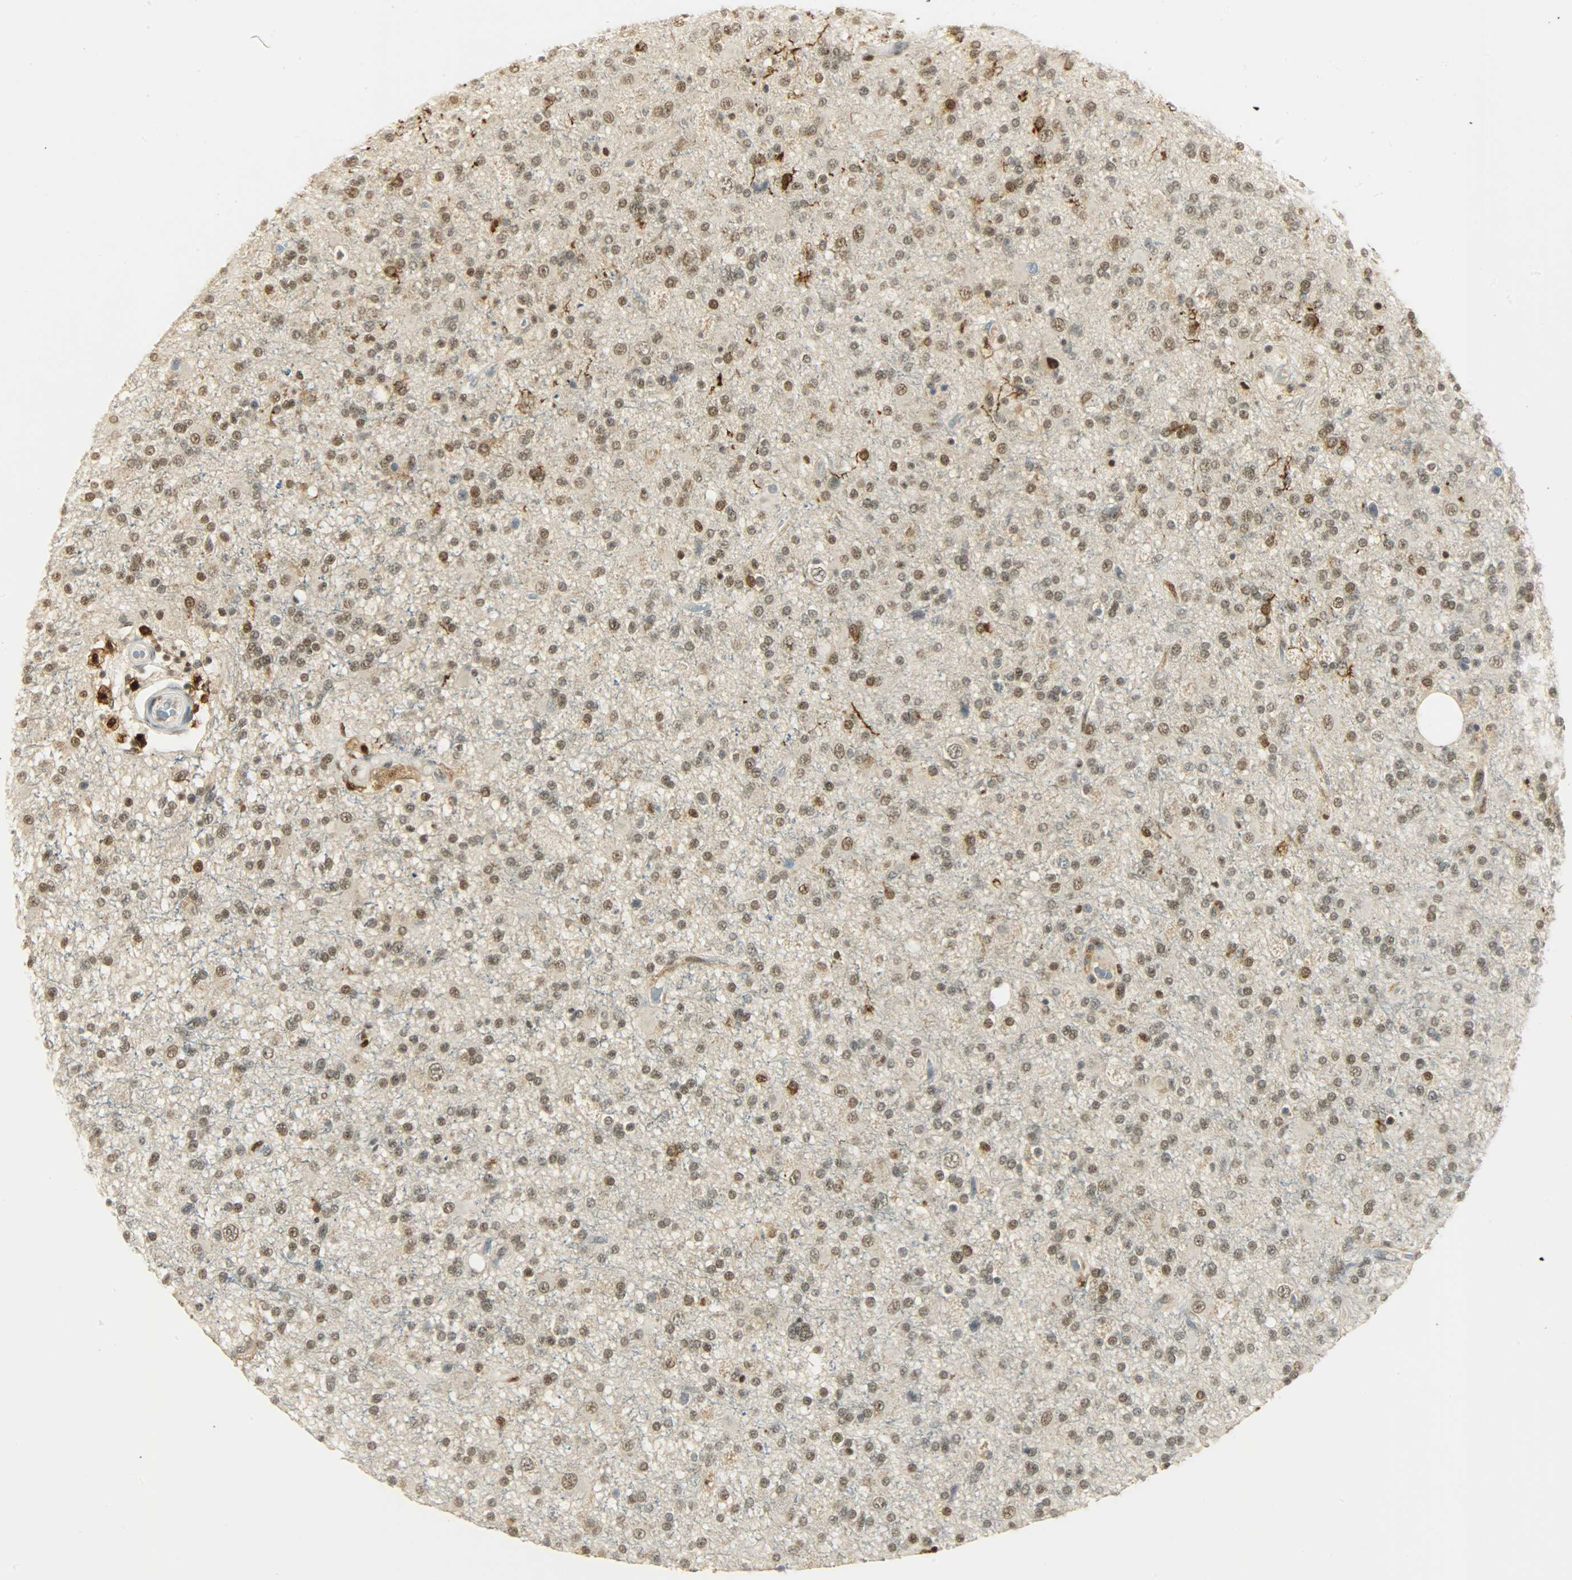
{"staining": {"intensity": "moderate", "quantity": ">75%", "location": "nuclear"}, "tissue": "glioma", "cell_type": "Tumor cells", "image_type": "cancer", "snomed": [{"axis": "morphology", "description": "Glioma, malignant, High grade"}, {"axis": "topography", "description": "Brain"}], "caption": "This histopathology image shows malignant glioma (high-grade) stained with immunohistochemistry to label a protein in brown. The nuclear of tumor cells show moderate positivity for the protein. Nuclei are counter-stained blue.", "gene": "NGFR", "patient": {"sex": "male", "age": 33}}